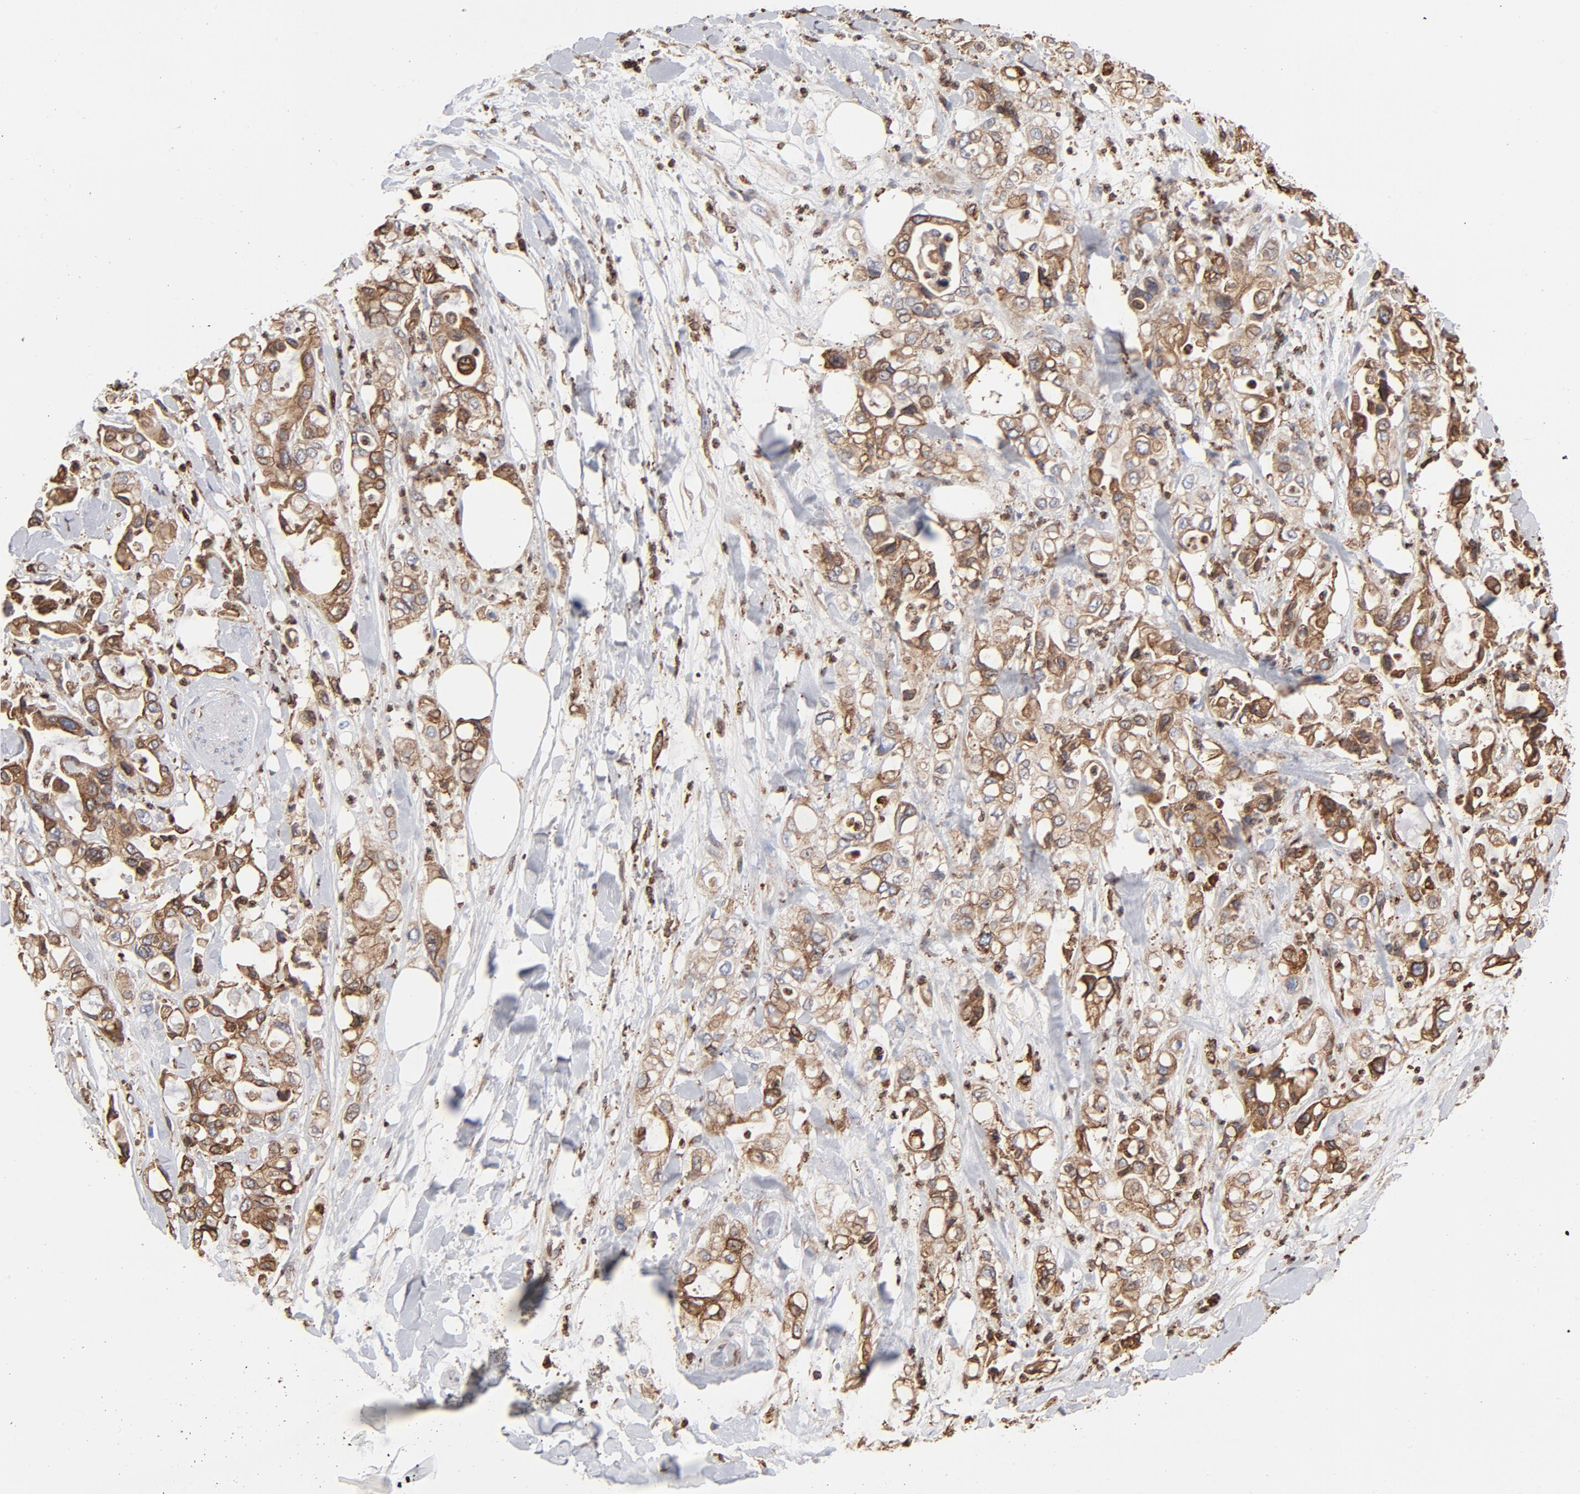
{"staining": {"intensity": "moderate", "quantity": ">75%", "location": "cytoplasmic/membranous"}, "tissue": "pancreatic cancer", "cell_type": "Tumor cells", "image_type": "cancer", "snomed": [{"axis": "morphology", "description": "Adenocarcinoma, NOS"}, {"axis": "topography", "description": "Pancreas"}], "caption": "Adenocarcinoma (pancreatic) stained with DAB immunohistochemistry (IHC) shows medium levels of moderate cytoplasmic/membranous expression in about >75% of tumor cells.", "gene": "CANX", "patient": {"sex": "male", "age": 70}}